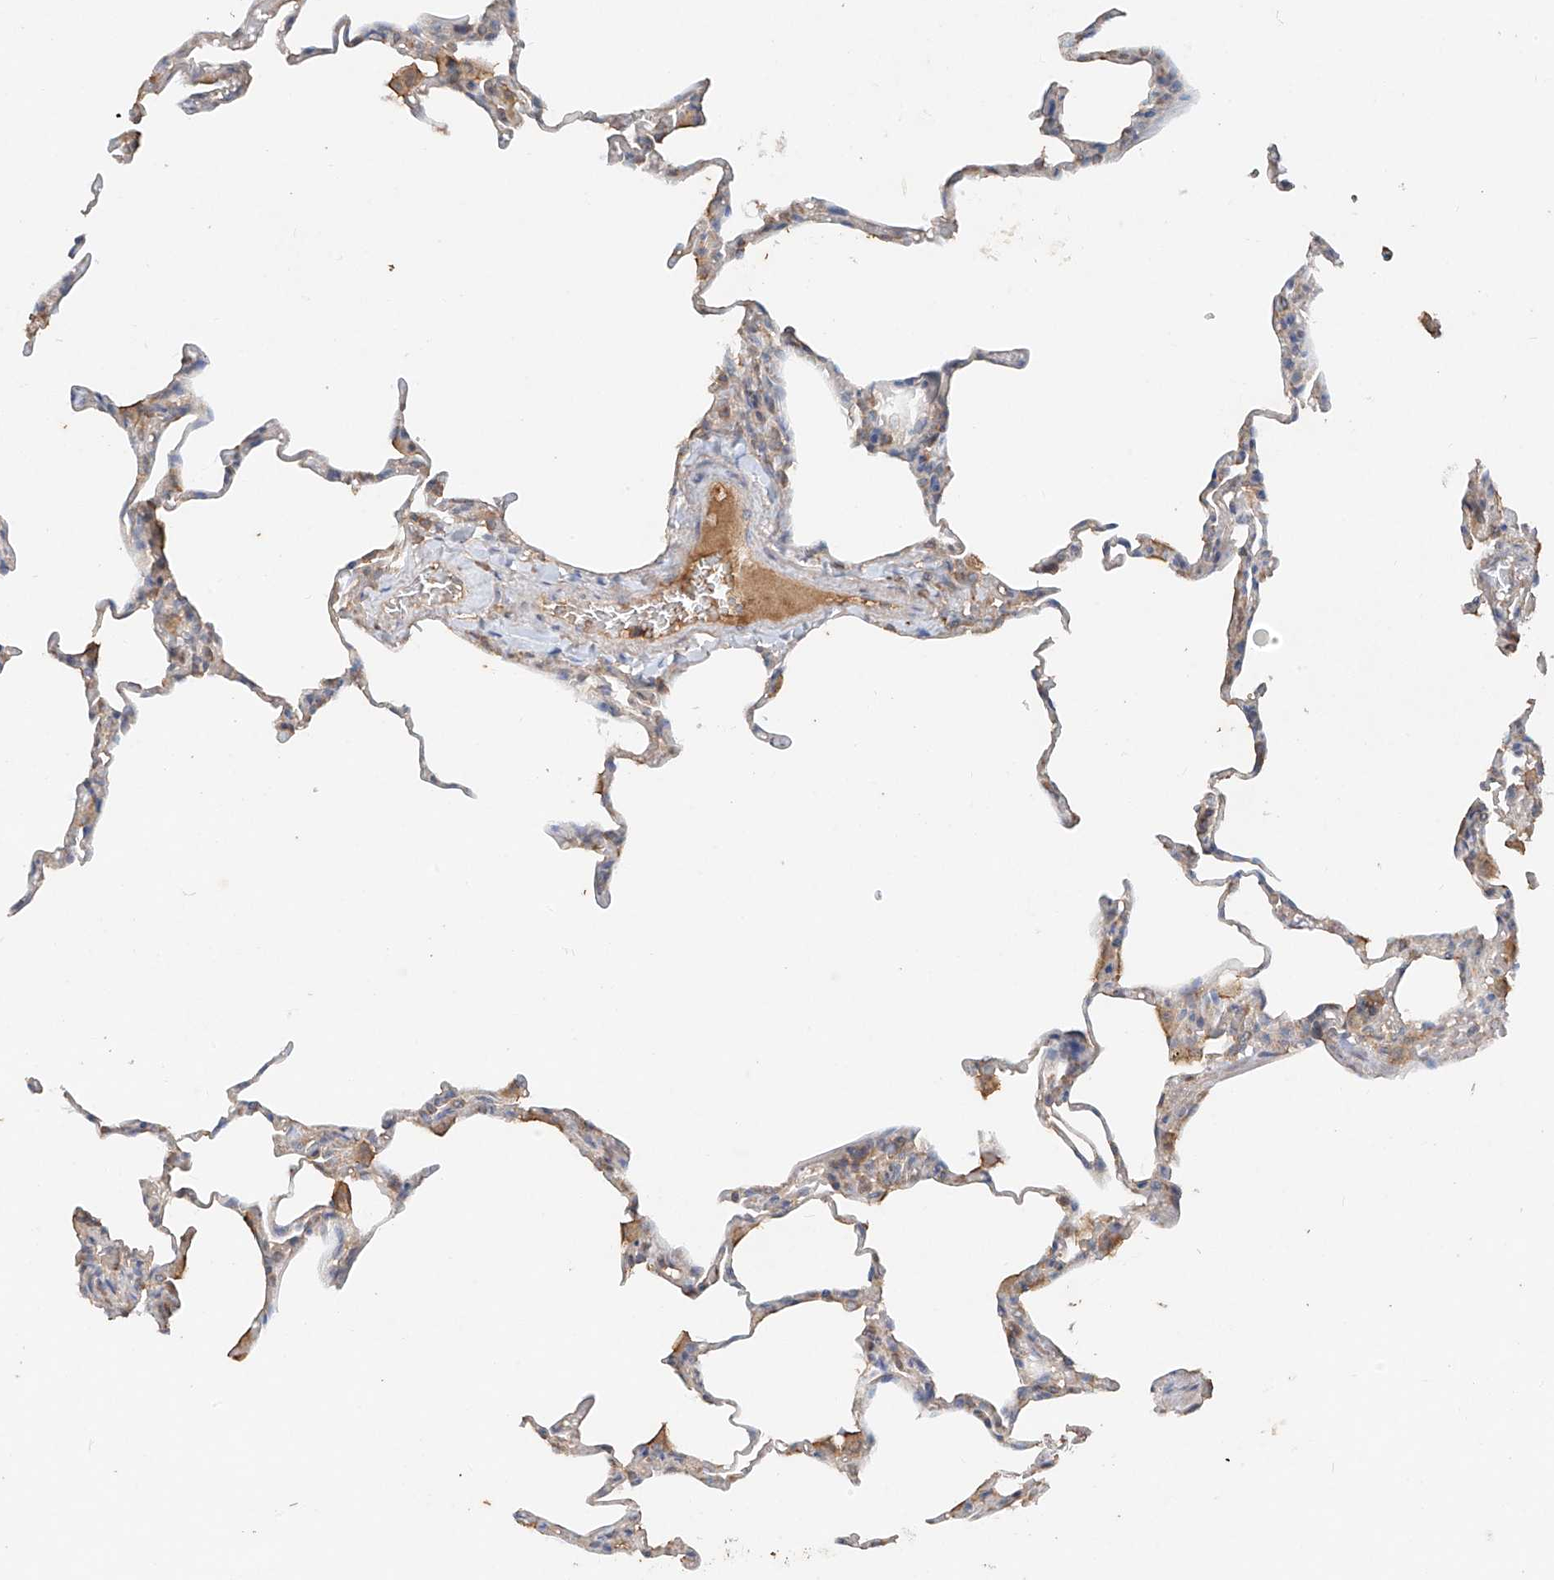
{"staining": {"intensity": "weak", "quantity": "<25%", "location": "cytoplasmic/membranous"}, "tissue": "lung", "cell_type": "Alveolar cells", "image_type": "normal", "snomed": [{"axis": "morphology", "description": "Normal tissue, NOS"}, {"axis": "topography", "description": "Lung"}], "caption": "Protein analysis of benign lung demonstrates no significant expression in alveolar cells.", "gene": "GNB1L", "patient": {"sex": "male", "age": 20}}